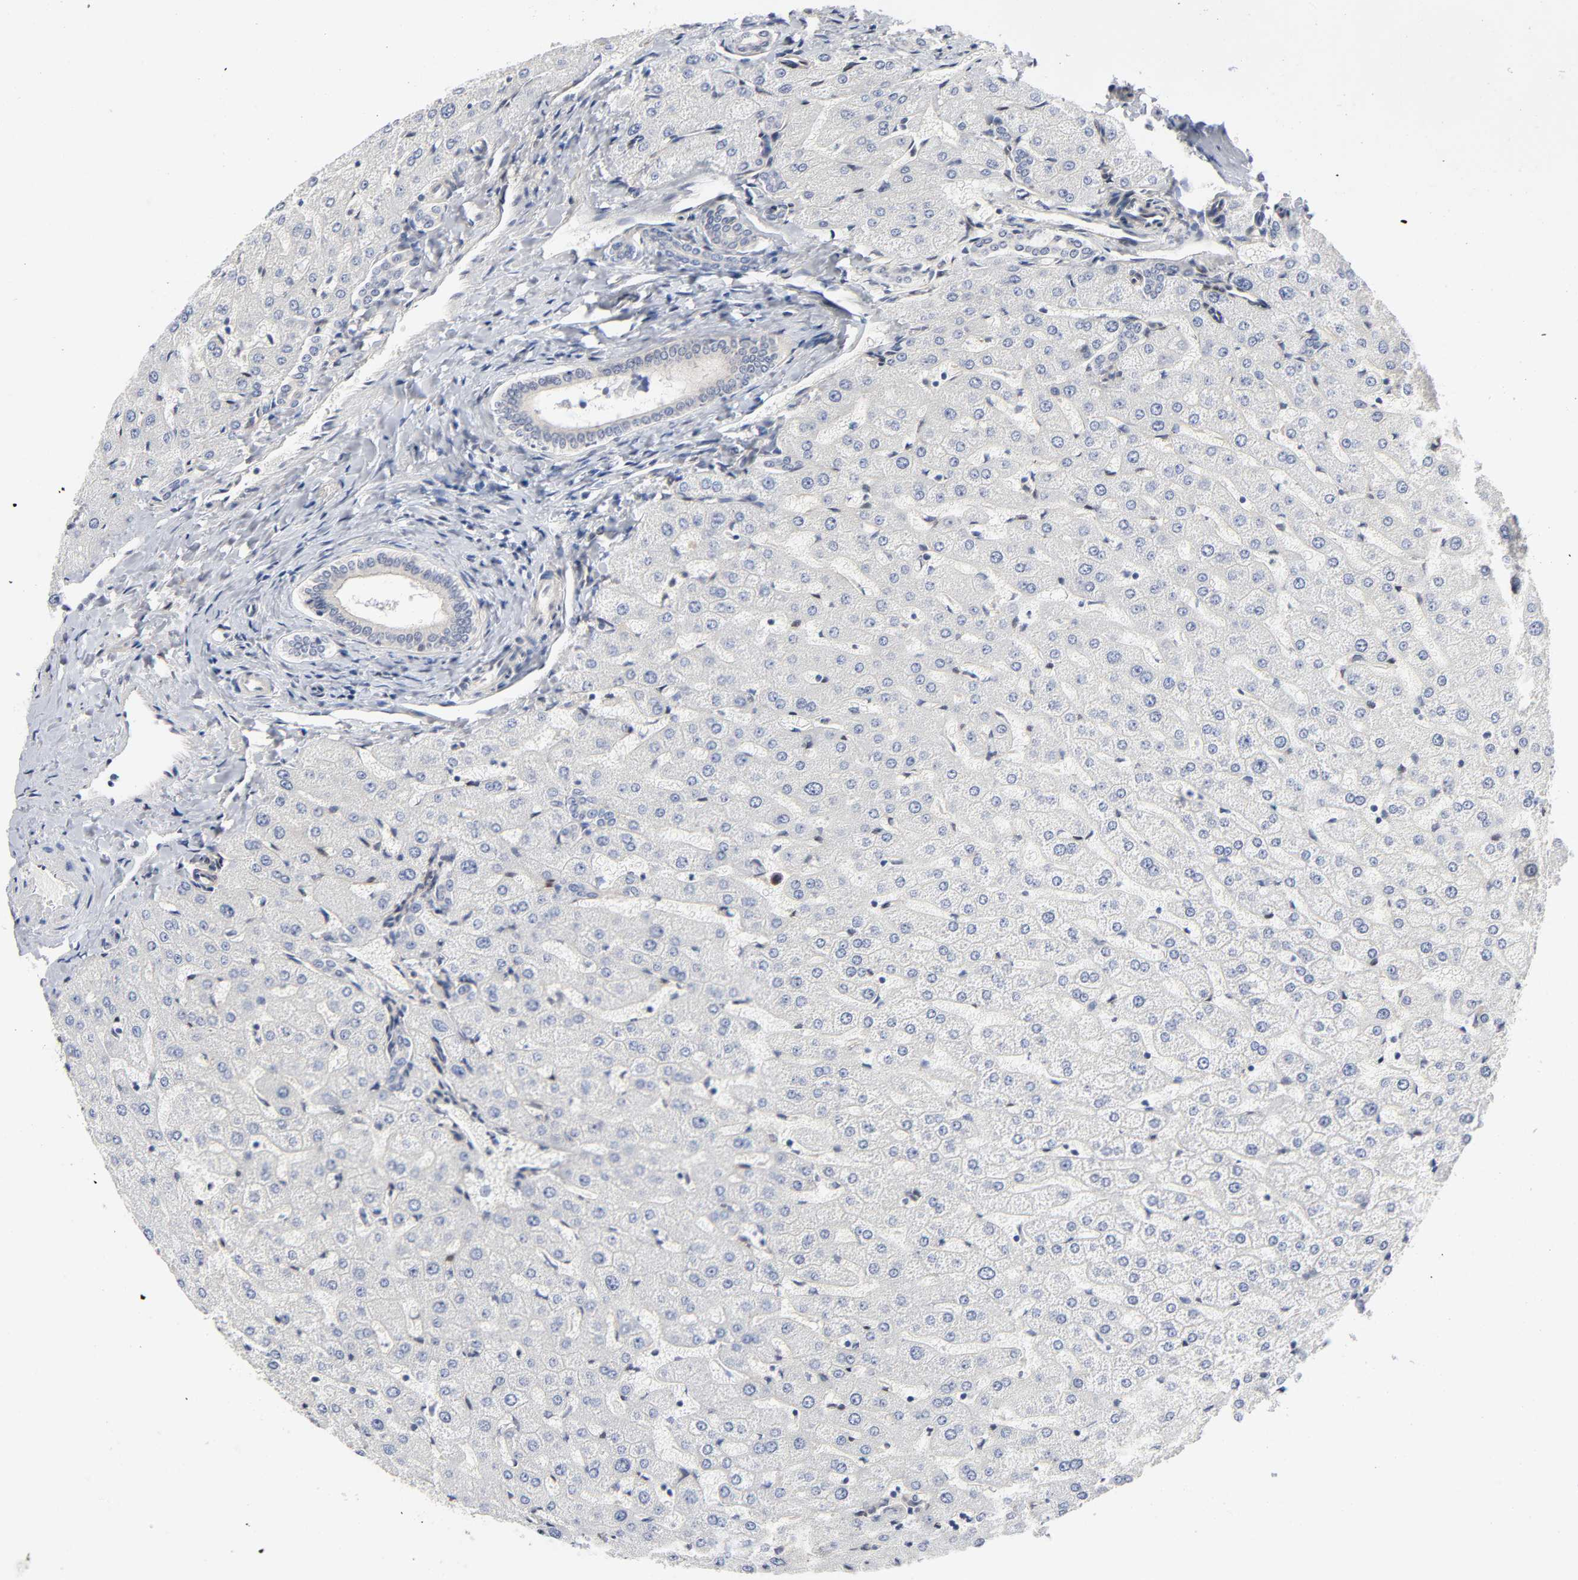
{"staining": {"intensity": "negative", "quantity": "none", "location": "none"}, "tissue": "liver", "cell_type": "Cholangiocytes", "image_type": "normal", "snomed": [{"axis": "morphology", "description": "Normal tissue, NOS"}, {"axis": "morphology", "description": "Fibrosis, NOS"}, {"axis": "topography", "description": "Liver"}], "caption": "Cholangiocytes show no significant positivity in normal liver.", "gene": "PTEN", "patient": {"sex": "female", "age": 29}}